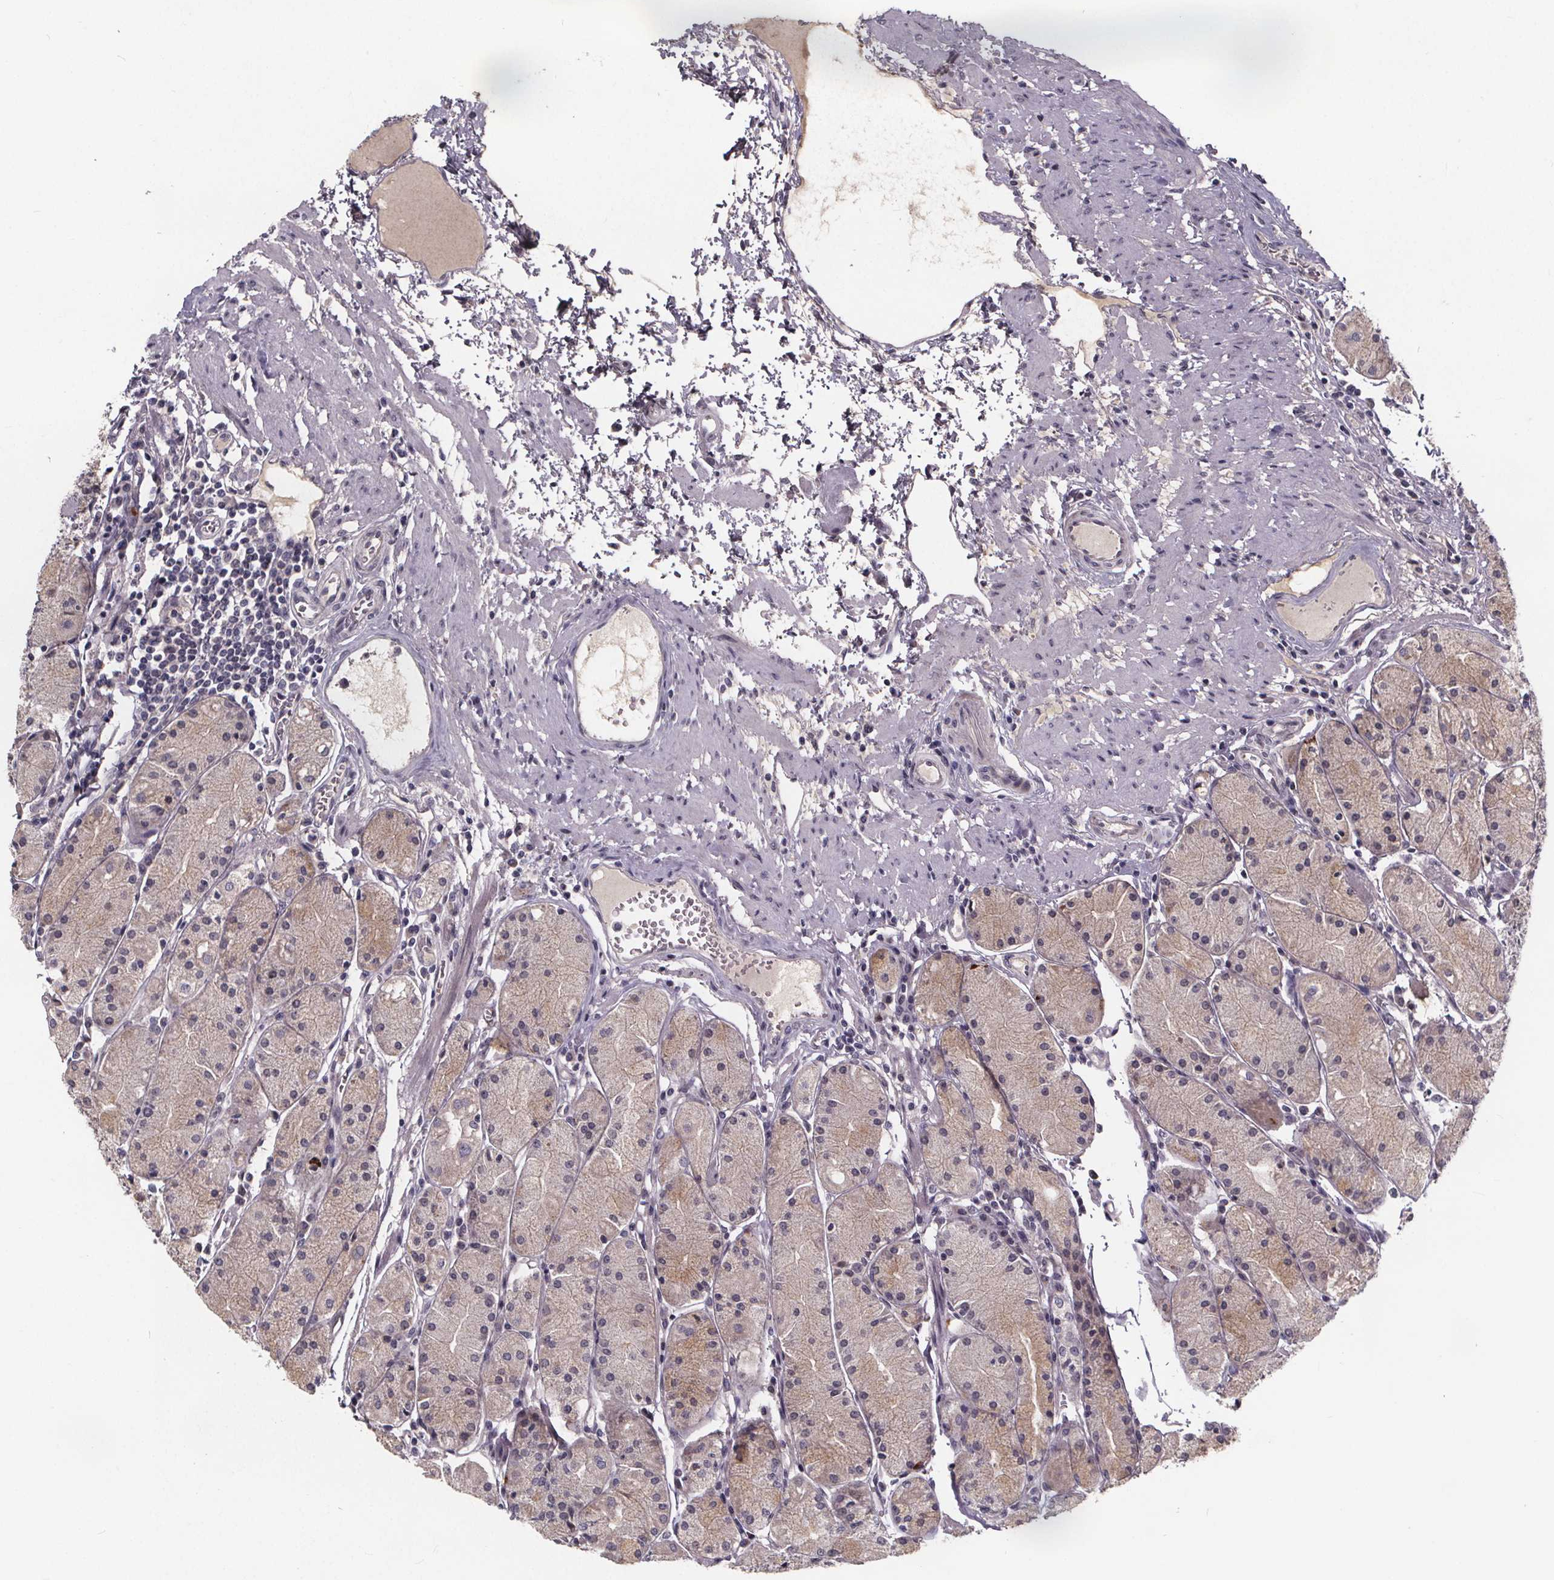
{"staining": {"intensity": "weak", "quantity": "<25%", "location": "cytoplasmic/membranous"}, "tissue": "stomach", "cell_type": "Glandular cells", "image_type": "normal", "snomed": [{"axis": "morphology", "description": "Normal tissue, NOS"}, {"axis": "topography", "description": "Stomach, upper"}], "caption": "There is no significant staining in glandular cells of stomach. Brightfield microscopy of IHC stained with DAB (brown) and hematoxylin (blue), captured at high magnification.", "gene": "FAM181B", "patient": {"sex": "male", "age": 69}}